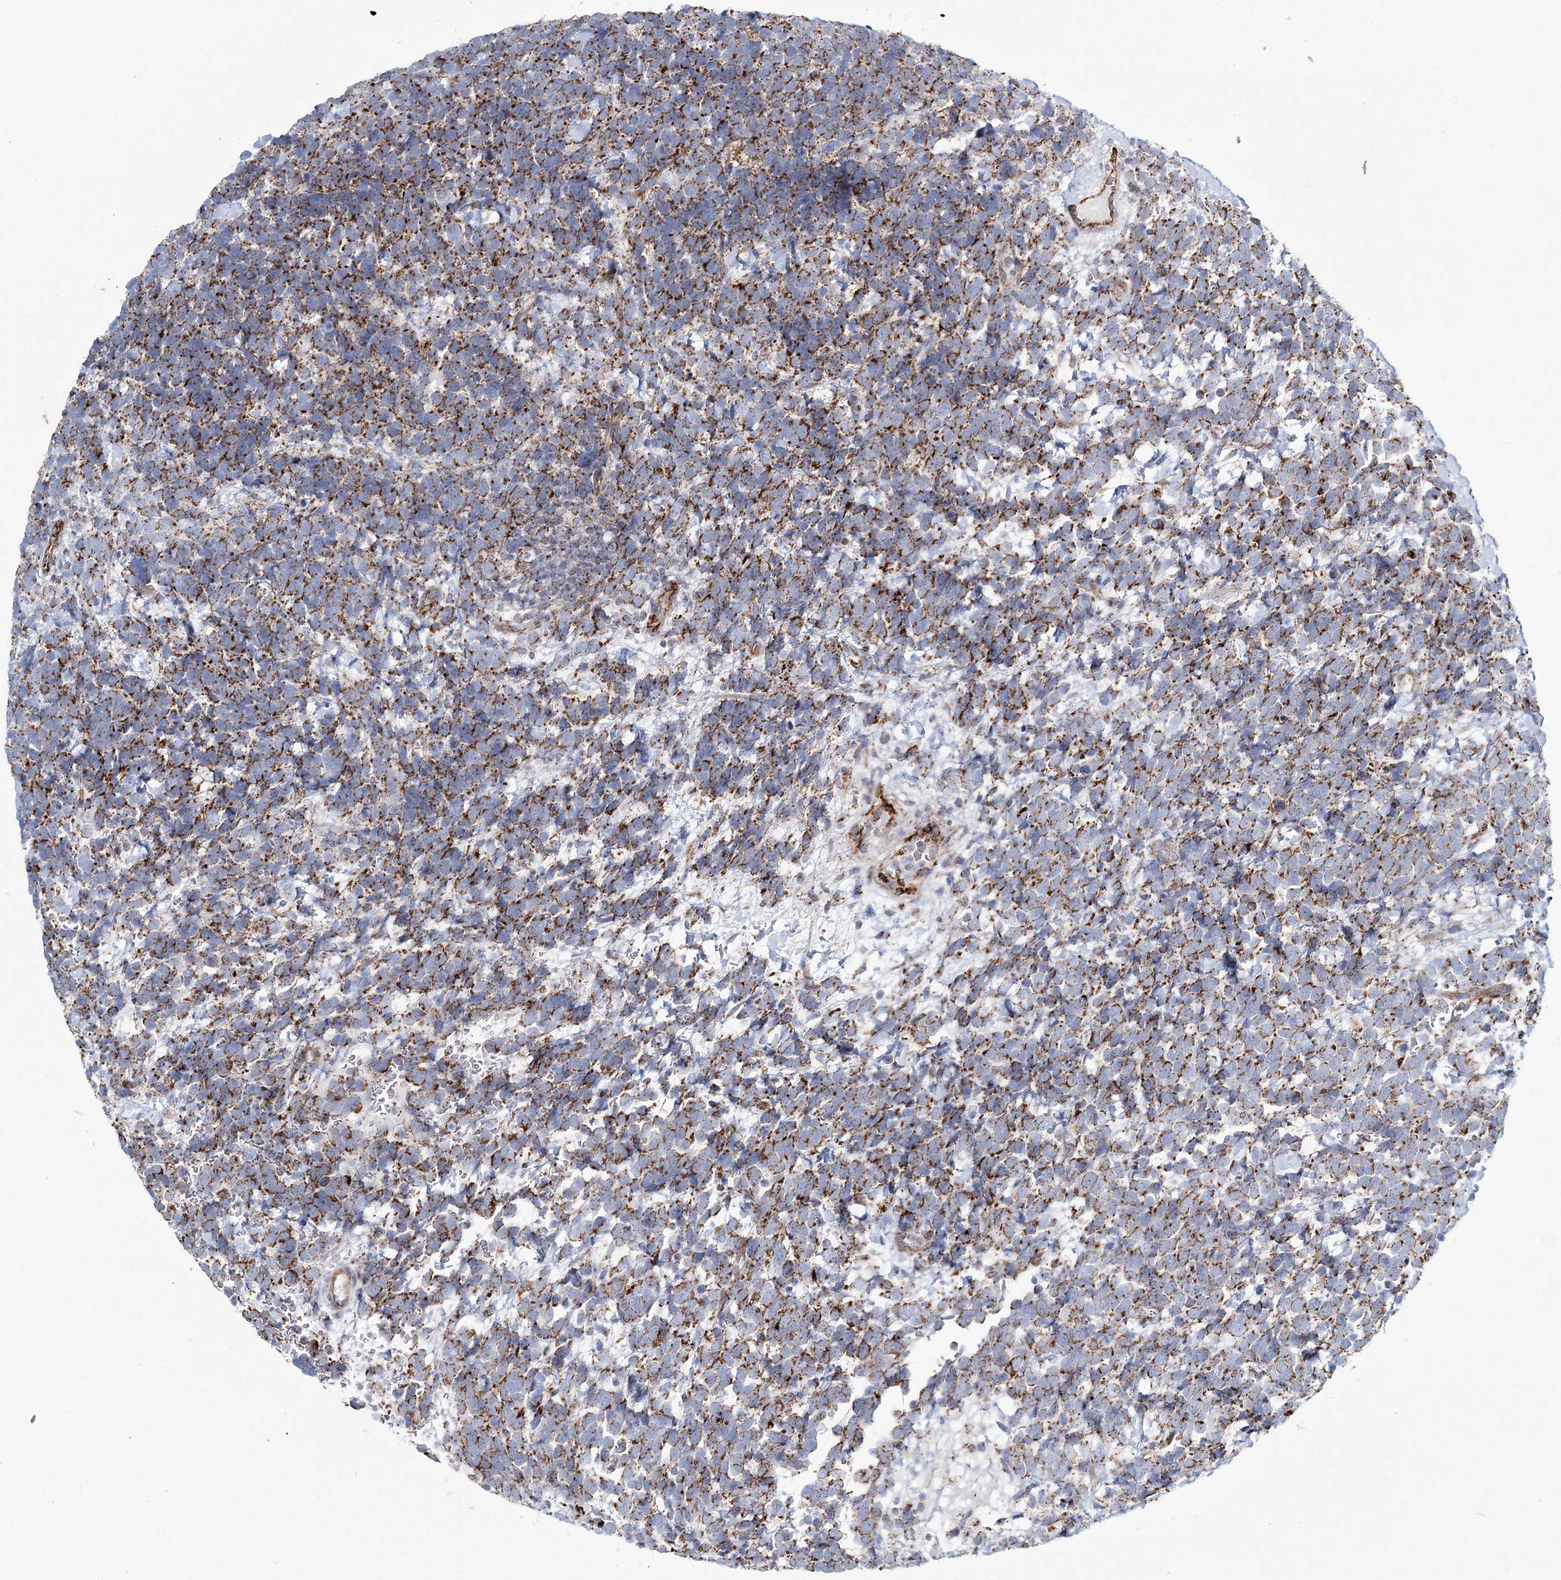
{"staining": {"intensity": "moderate", "quantity": ">75%", "location": "cytoplasmic/membranous"}, "tissue": "urothelial cancer", "cell_type": "Tumor cells", "image_type": "cancer", "snomed": [{"axis": "morphology", "description": "Urothelial carcinoma, High grade"}, {"axis": "topography", "description": "Urinary bladder"}], "caption": "A brown stain labels moderate cytoplasmic/membranous staining of a protein in urothelial cancer tumor cells. Ihc stains the protein of interest in brown and the nuclei are stained blue.", "gene": "ARHGAP6", "patient": {"sex": "female", "age": 82}}